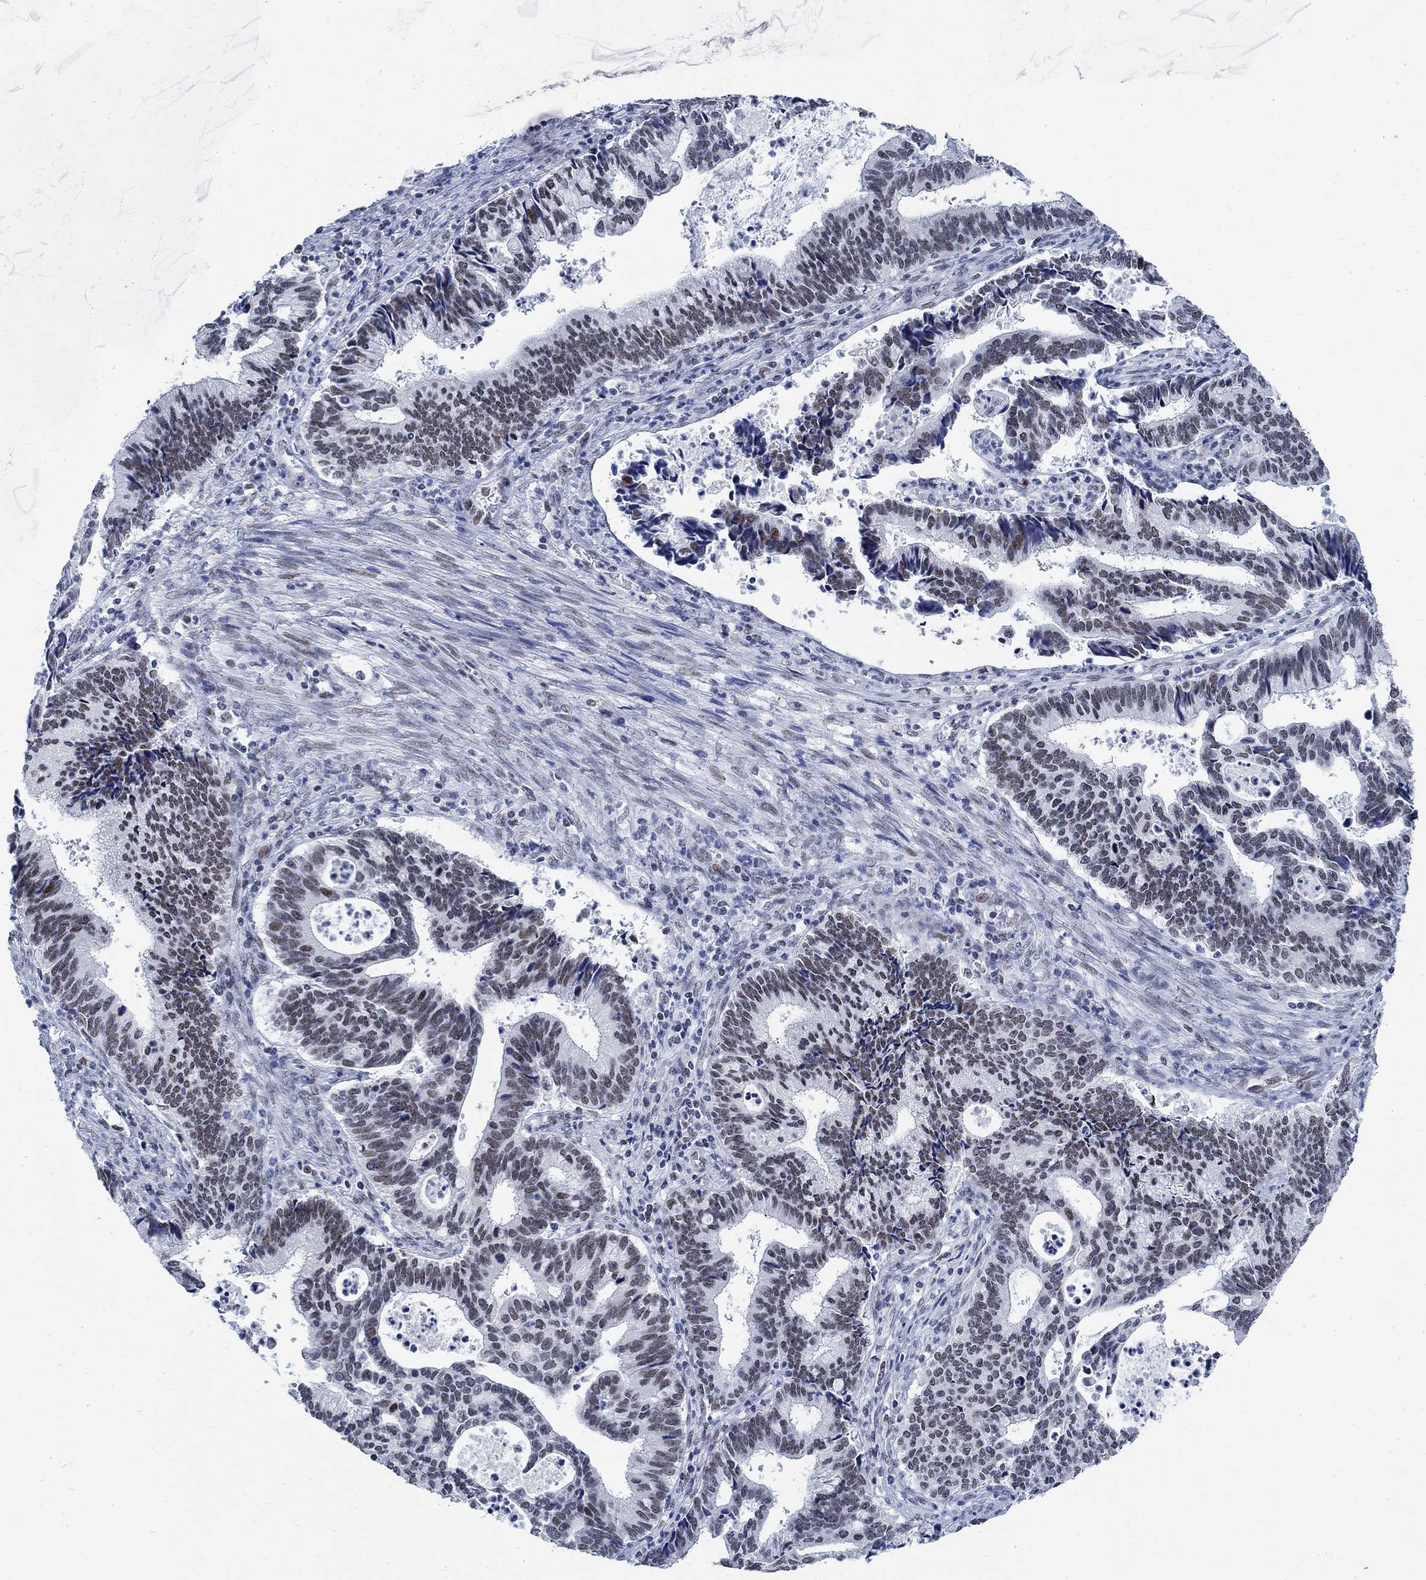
{"staining": {"intensity": "weak", "quantity": "25%-75%", "location": "nuclear"}, "tissue": "cervical cancer", "cell_type": "Tumor cells", "image_type": "cancer", "snomed": [{"axis": "morphology", "description": "Adenocarcinoma, NOS"}, {"axis": "topography", "description": "Cervix"}], "caption": "DAB (3,3'-diaminobenzidine) immunohistochemical staining of cervical cancer (adenocarcinoma) exhibits weak nuclear protein positivity in approximately 25%-75% of tumor cells. The protein is stained brown, and the nuclei are stained in blue (DAB IHC with brightfield microscopy, high magnification).", "gene": "DLK1", "patient": {"sex": "female", "age": 42}}